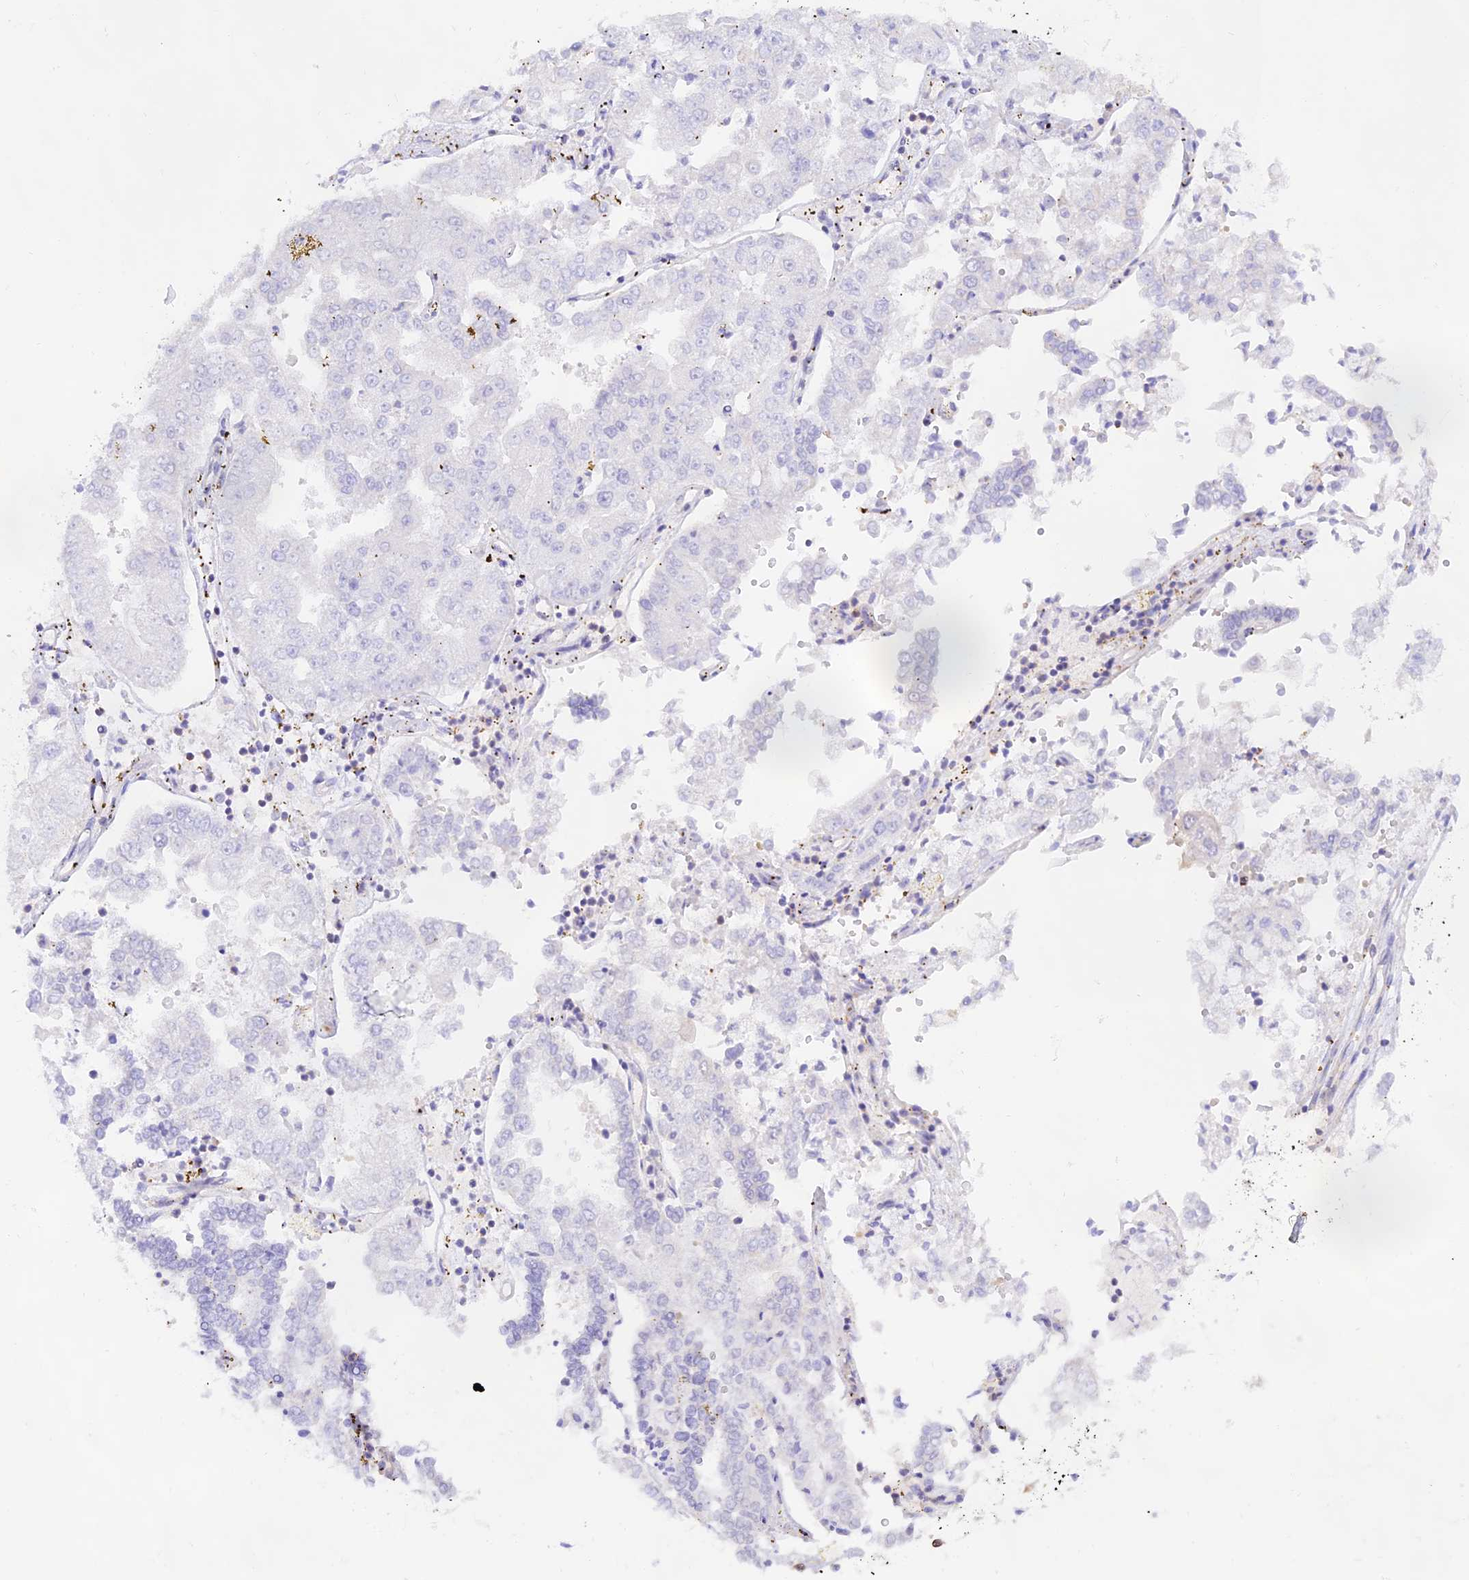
{"staining": {"intensity": "negative", "quantity": "none", "location": "none"}, "tissue": "stomach cancer", "cell_type": "Tumor cells", "image_type": "cancer", "snomed": [{"axis": "morphology", "description": "Adenocarcinoma, NOS"}, {"axis": "topography", "description": "Stomach"}], "caption": "Photomicrograph shows no significant protein staining in tumor cells of stomach adenocarcinoma. The staining was performed using DAB (3,3'-diaminobenzidine) to visualize the protein expression in brown, while the nuclei were stained in blue with hematoxylin (Magnification: 20x).", "gene": "DENND1C", "patient": {"sex": "male", "age": 76}}